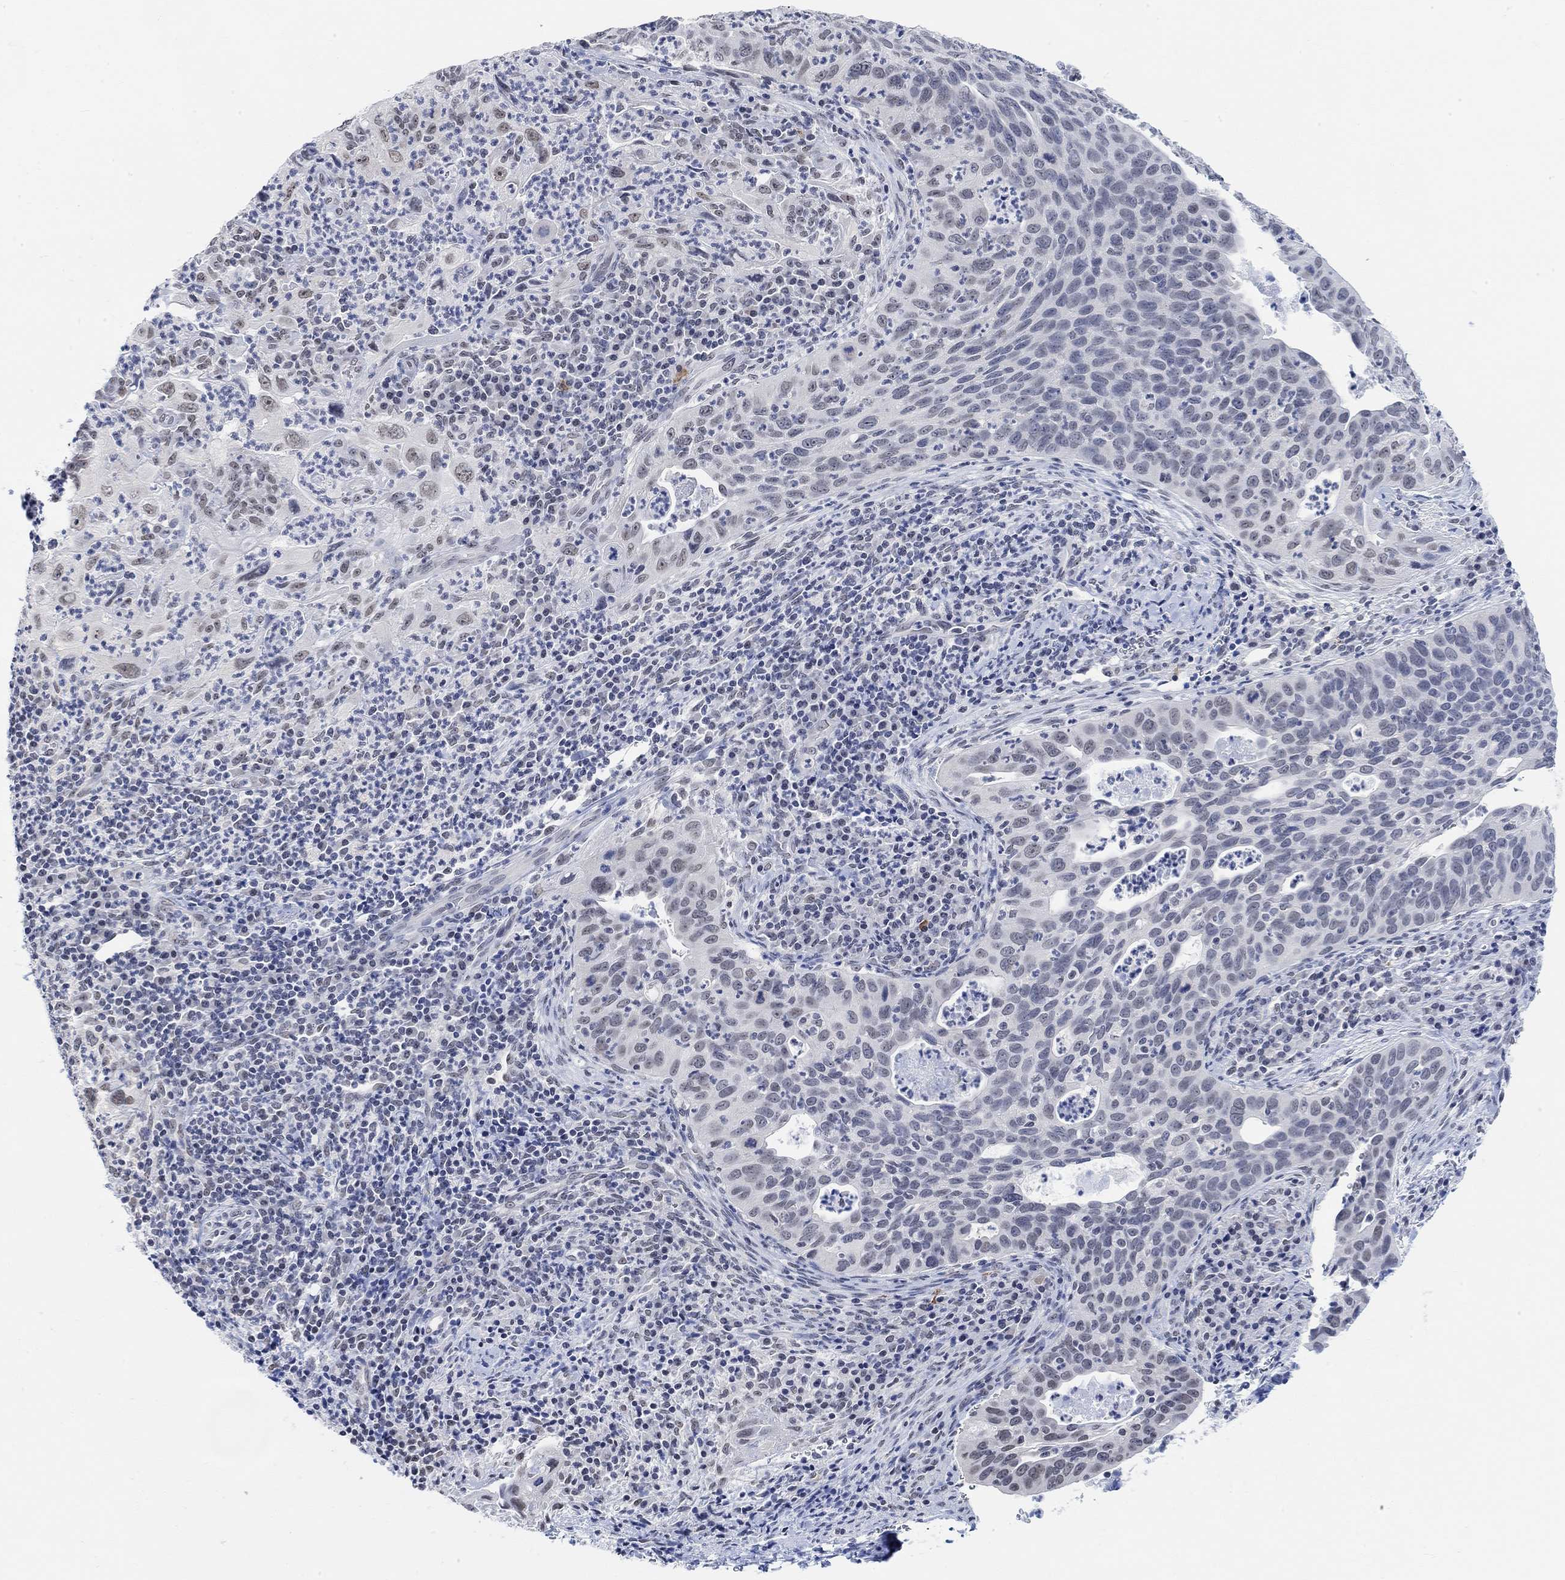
{"staining": {"intensity": "weak", "quantity": "<25%", "location": "nuclear"}, "tissue": "cervical cancer", "cell_type": "Tumor cells", "image_type": "cancer", "snomed": [{"axis": "morphology", "description": "Squamous cell carcinoma, NOS"}, {"axis": "topography", "description": "Cervix"}], "caption": "Immunohistochemical staining of human cervical squamous cell carcinoma displays no significant expression in tumor cells.", "gene": "PURG", "patient": {"sex": "female", "age": 26}}